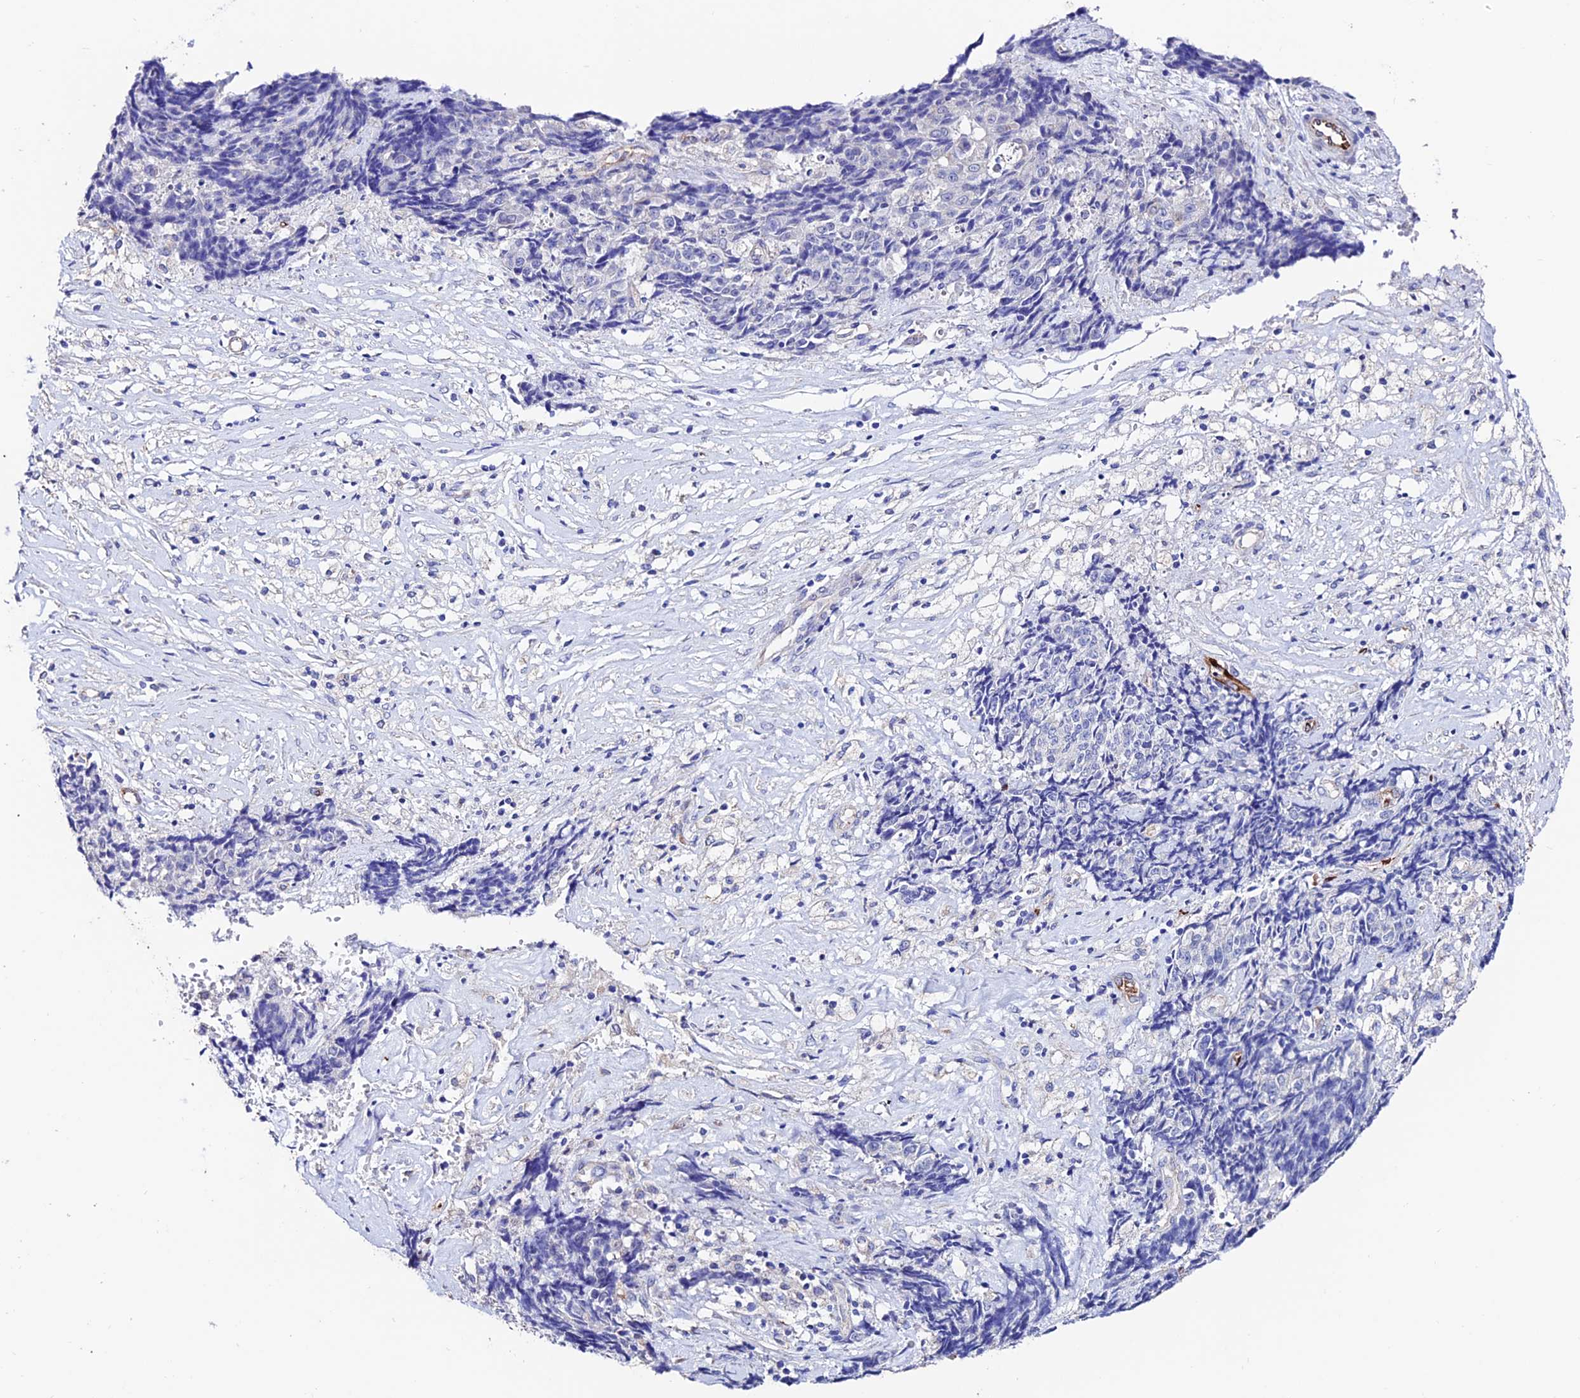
{"staining": {"intensity": "negative", "quantity": "none", "location": "none"}, "tissue": "ovarian cancer", "cell_type": "Tumor cells", "image_type": "cancer", "snomed": [{"axis": "morphology", "description": "Carcinoma, endometroid"}, {"axis": "topography", "description": "Ovary"}], "caption": "Immunohistochemistry histopathology image of human ovarian endometroid carcinoma stained for a protein (brown), which exhibits no expression in tumor cells. (DAB IHC visualized using brightfield microscopy, high magnification).", "gene": "ESM1", "patient": {"sex": "female", "age": 42}}